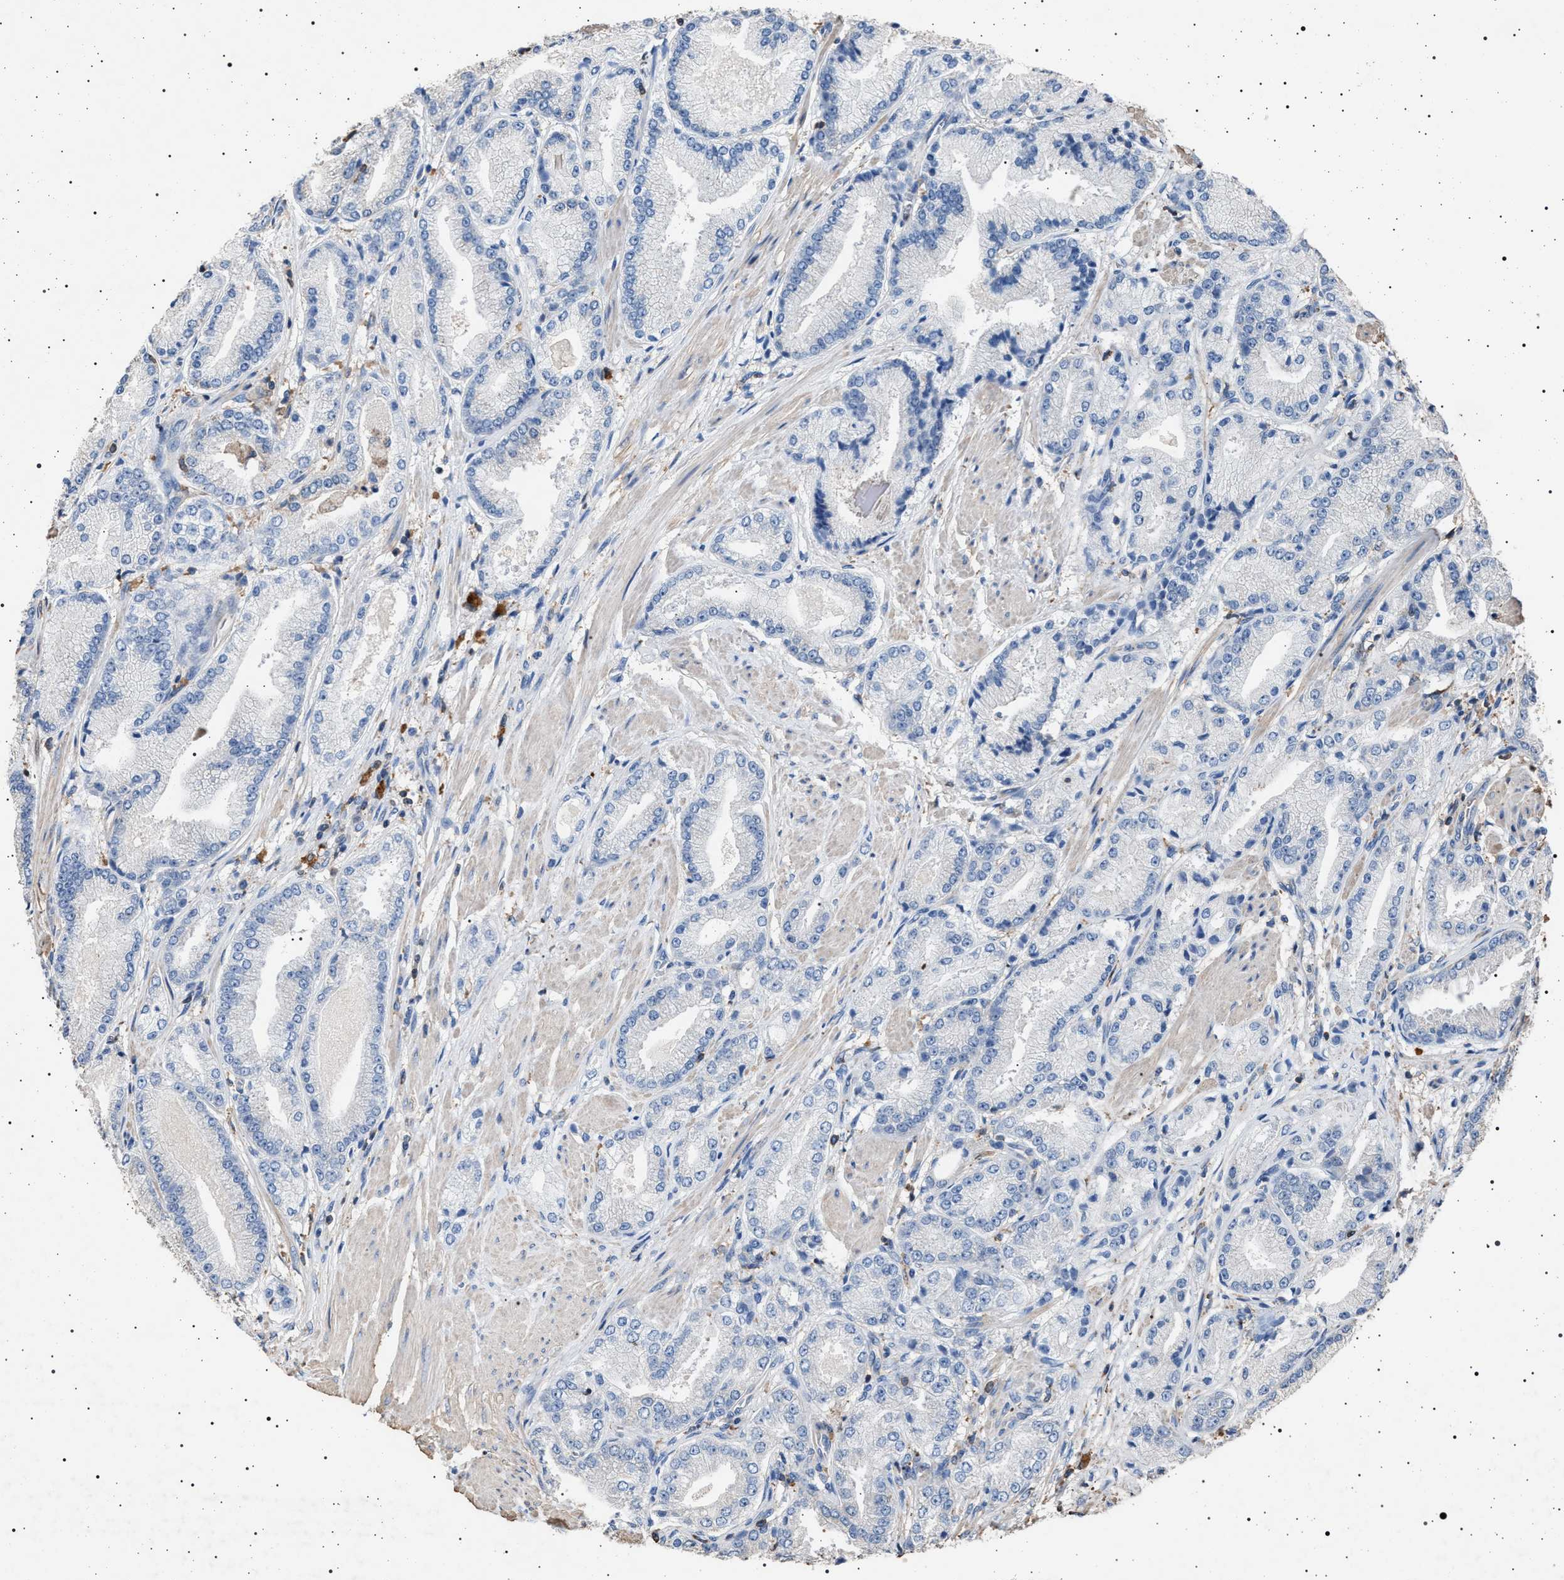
{"staining": {"intensity": "negative", "quantity": "none", "location": "none"}, "tissue": "prostate cancer", "cell_type": "Tumor cells", "image_type": "cancer", "snomed": [{"axis": "morphology", "description": "Adenocarcinoma, High grade"}, {"axis": "topography", "description": "Prostate"}], "caption": "IHC of human prostate high-grade adenocarcinoma reveals no staining in tumor cells. (DAB immunohistochemistry (IHC), high magnification).", "gene": "SMAP2", "patient": {"sex": "male", "age": 50}}